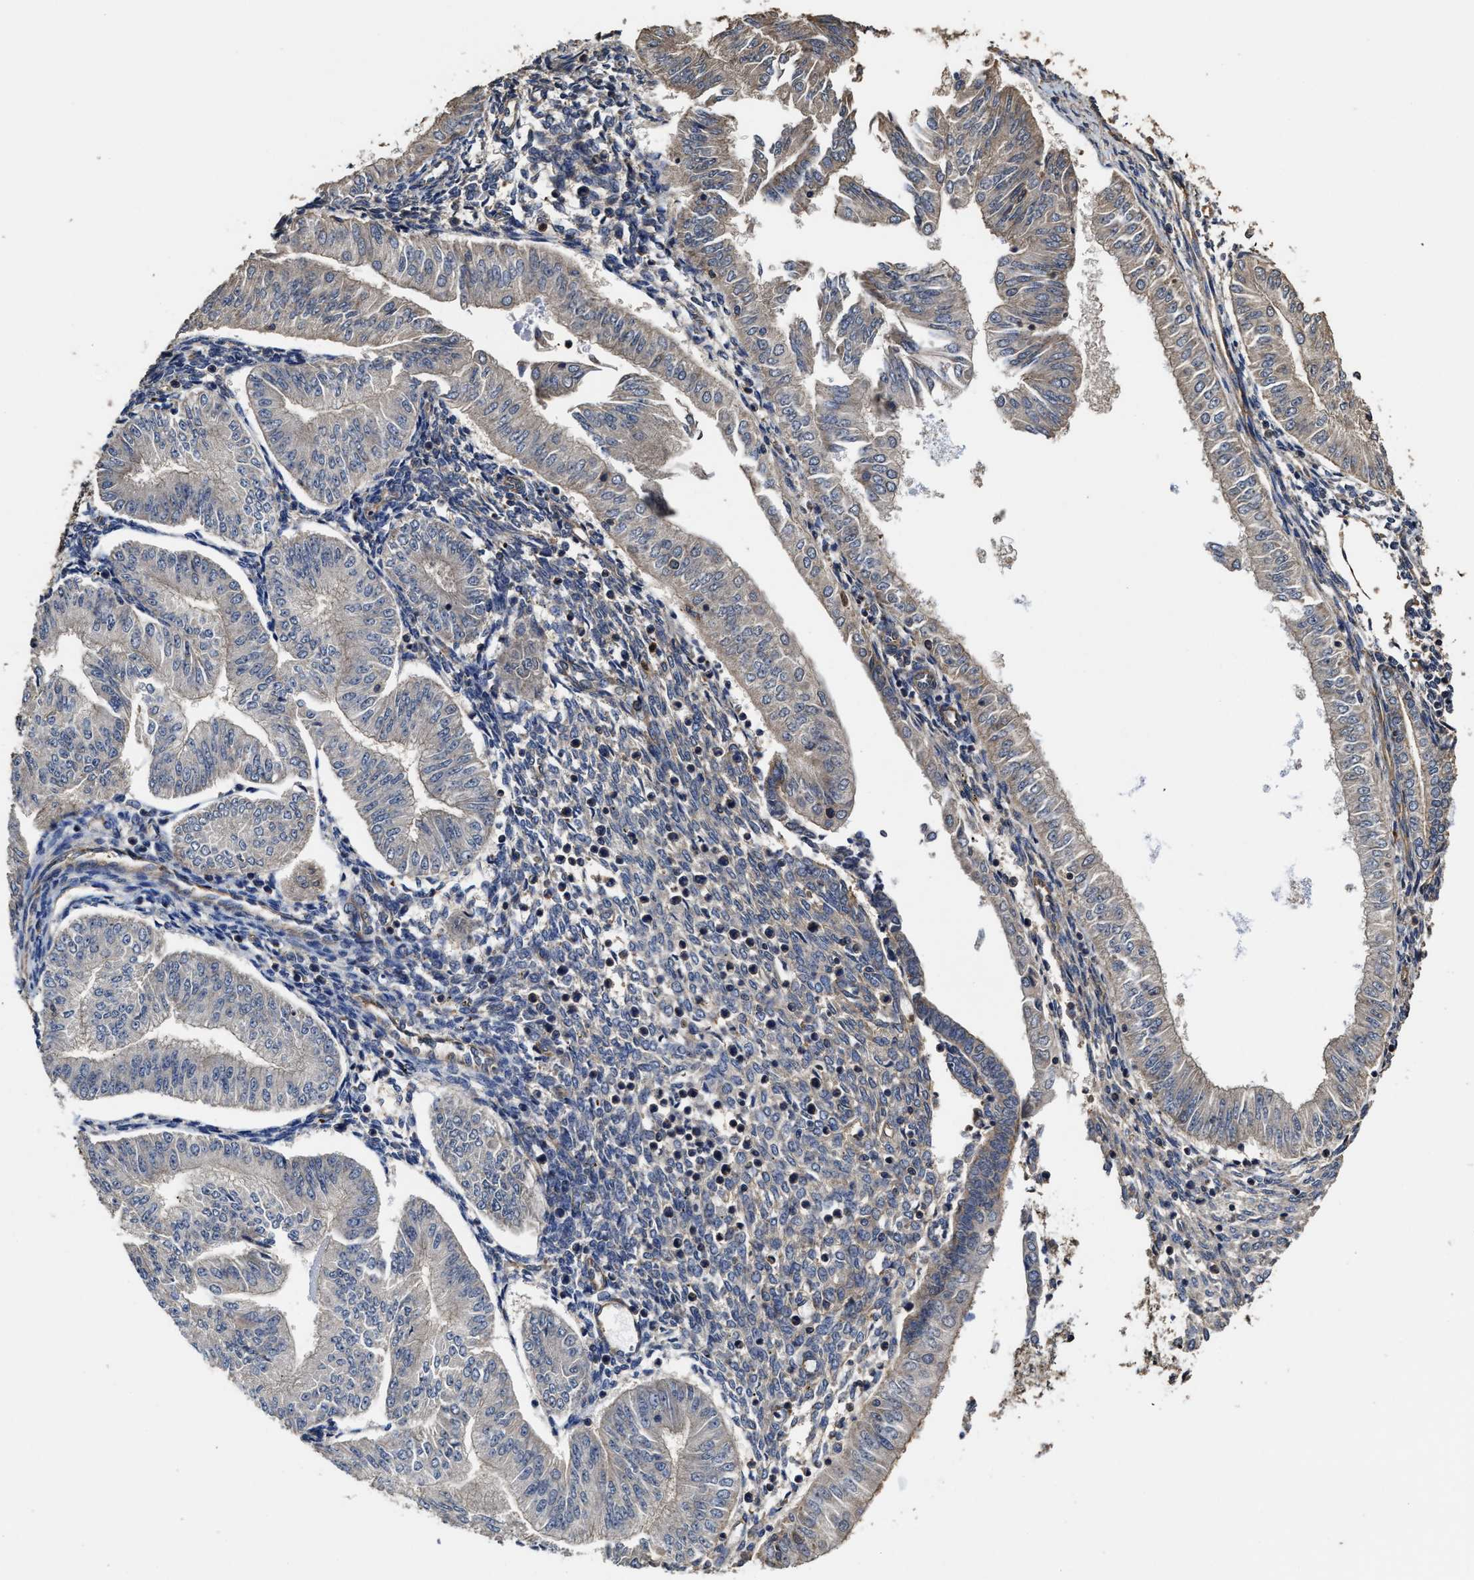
{"staining": {"intensity": "weak", "quantity": "<25%", "location": "cytoplasmic/membranous"}, "tissue": "endometrial cancer", "cell_type": "Tumor cells", "image_type": "cancer", "snomed": [{"axis": "morphology", "description": "Normal tissue, NOS"}, {"axis": "morphology", "description": "Adenocarcinoma, NOS"}, {"axis": "topography", "description": "Endometrium"}], "caption": "Immunohistochemistry (IHC) photomicrograph of neoplastic tissue: endometrial cancer stained with DAB demonstrates no significant protein staining in tumor cells.", "gene": "SFXN4", "patient": {"sex": "female", "age": 53}}